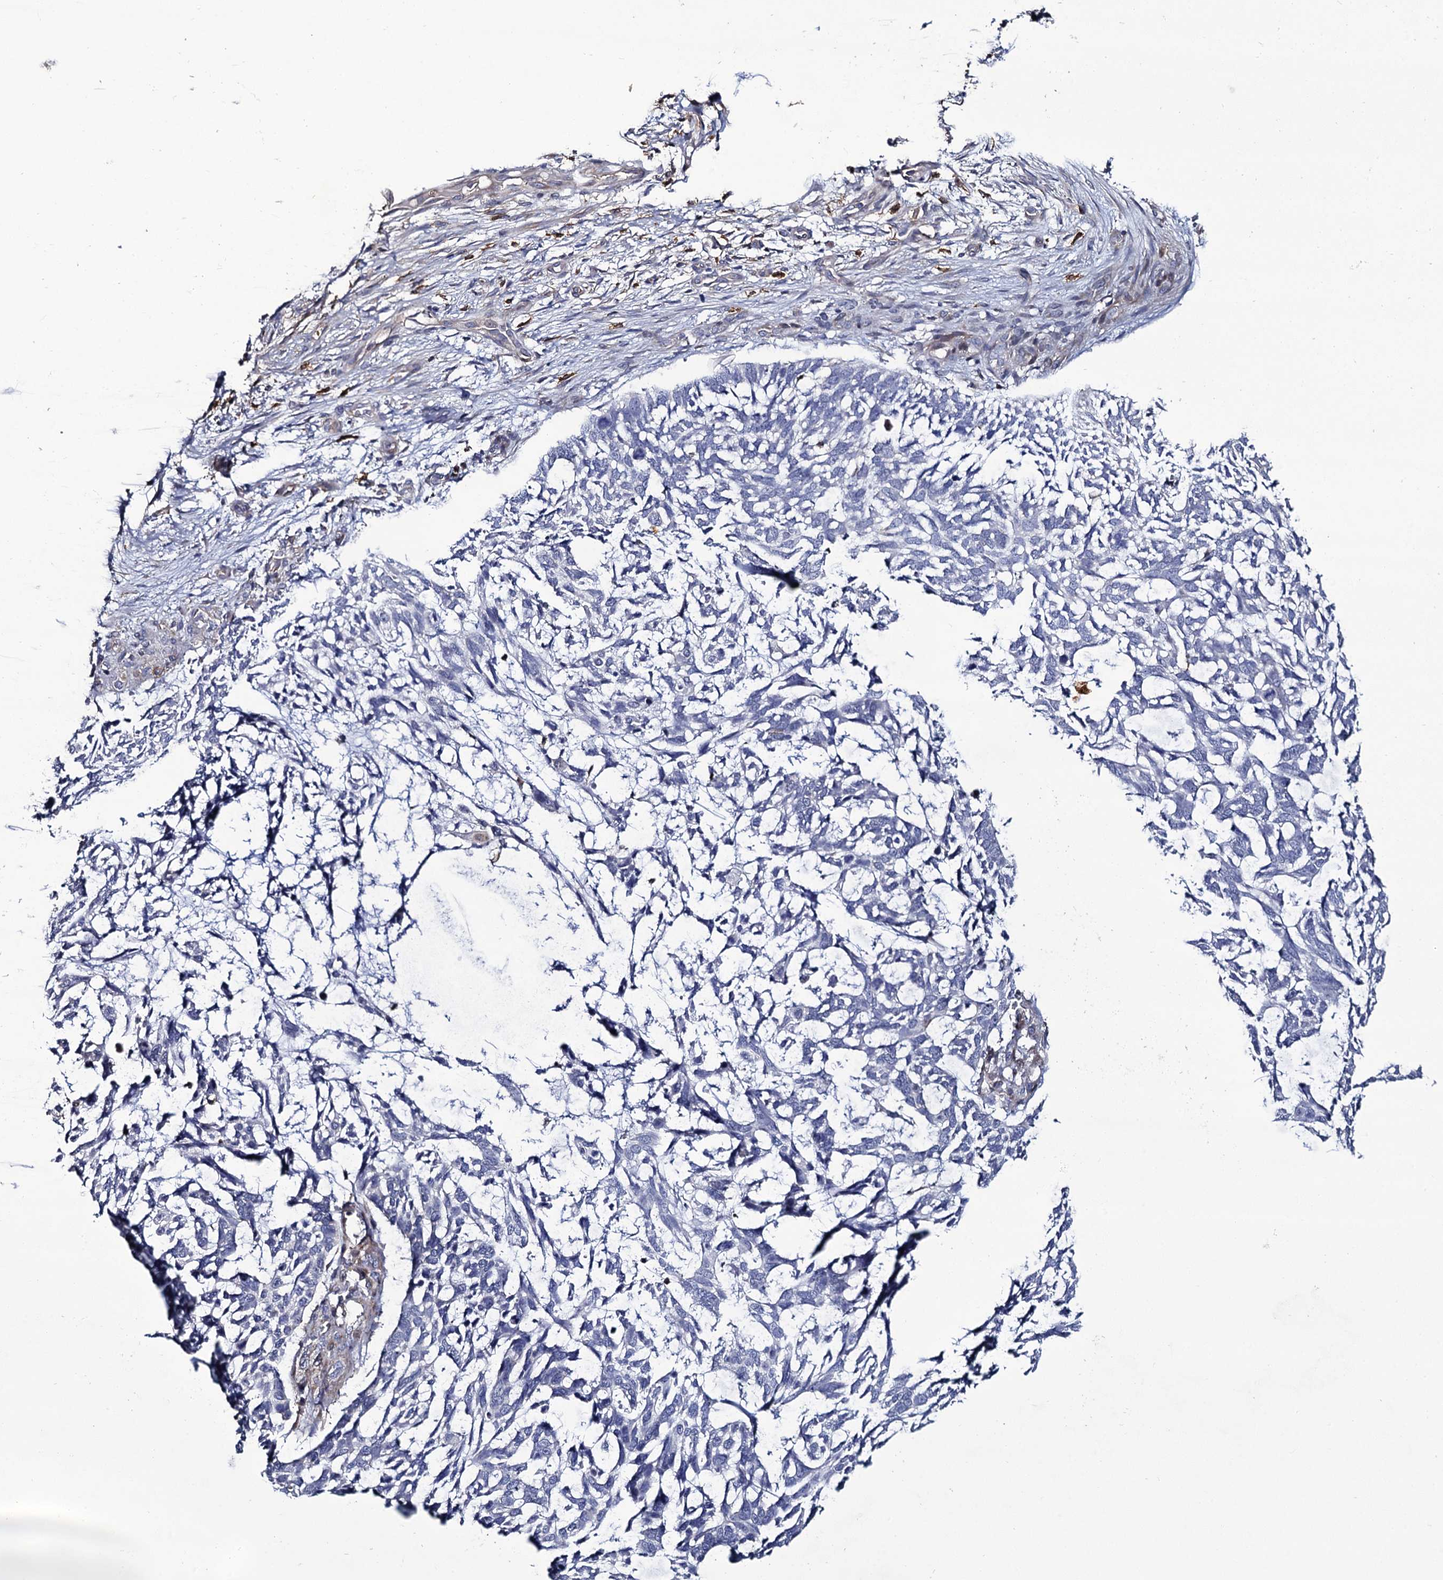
{"staining": {"intensity": "negative", "quantity": "none", "location": "none"}, "tissue": "skin cancer", "cell_type": "Tumor cells", "image_type": "cancer", "snomed": [{"axis": "morphology", "description": "Basal cell carcinoma"}, {"axis": "topography", "description": "Skin"}], "caption": "IHC image of skin basal cell carcinoma stained for a protein (brown), which demonstrates no staining in tumor cells.", "gene": "TTC23", "patient": {"sex": "male", "age": 88}}